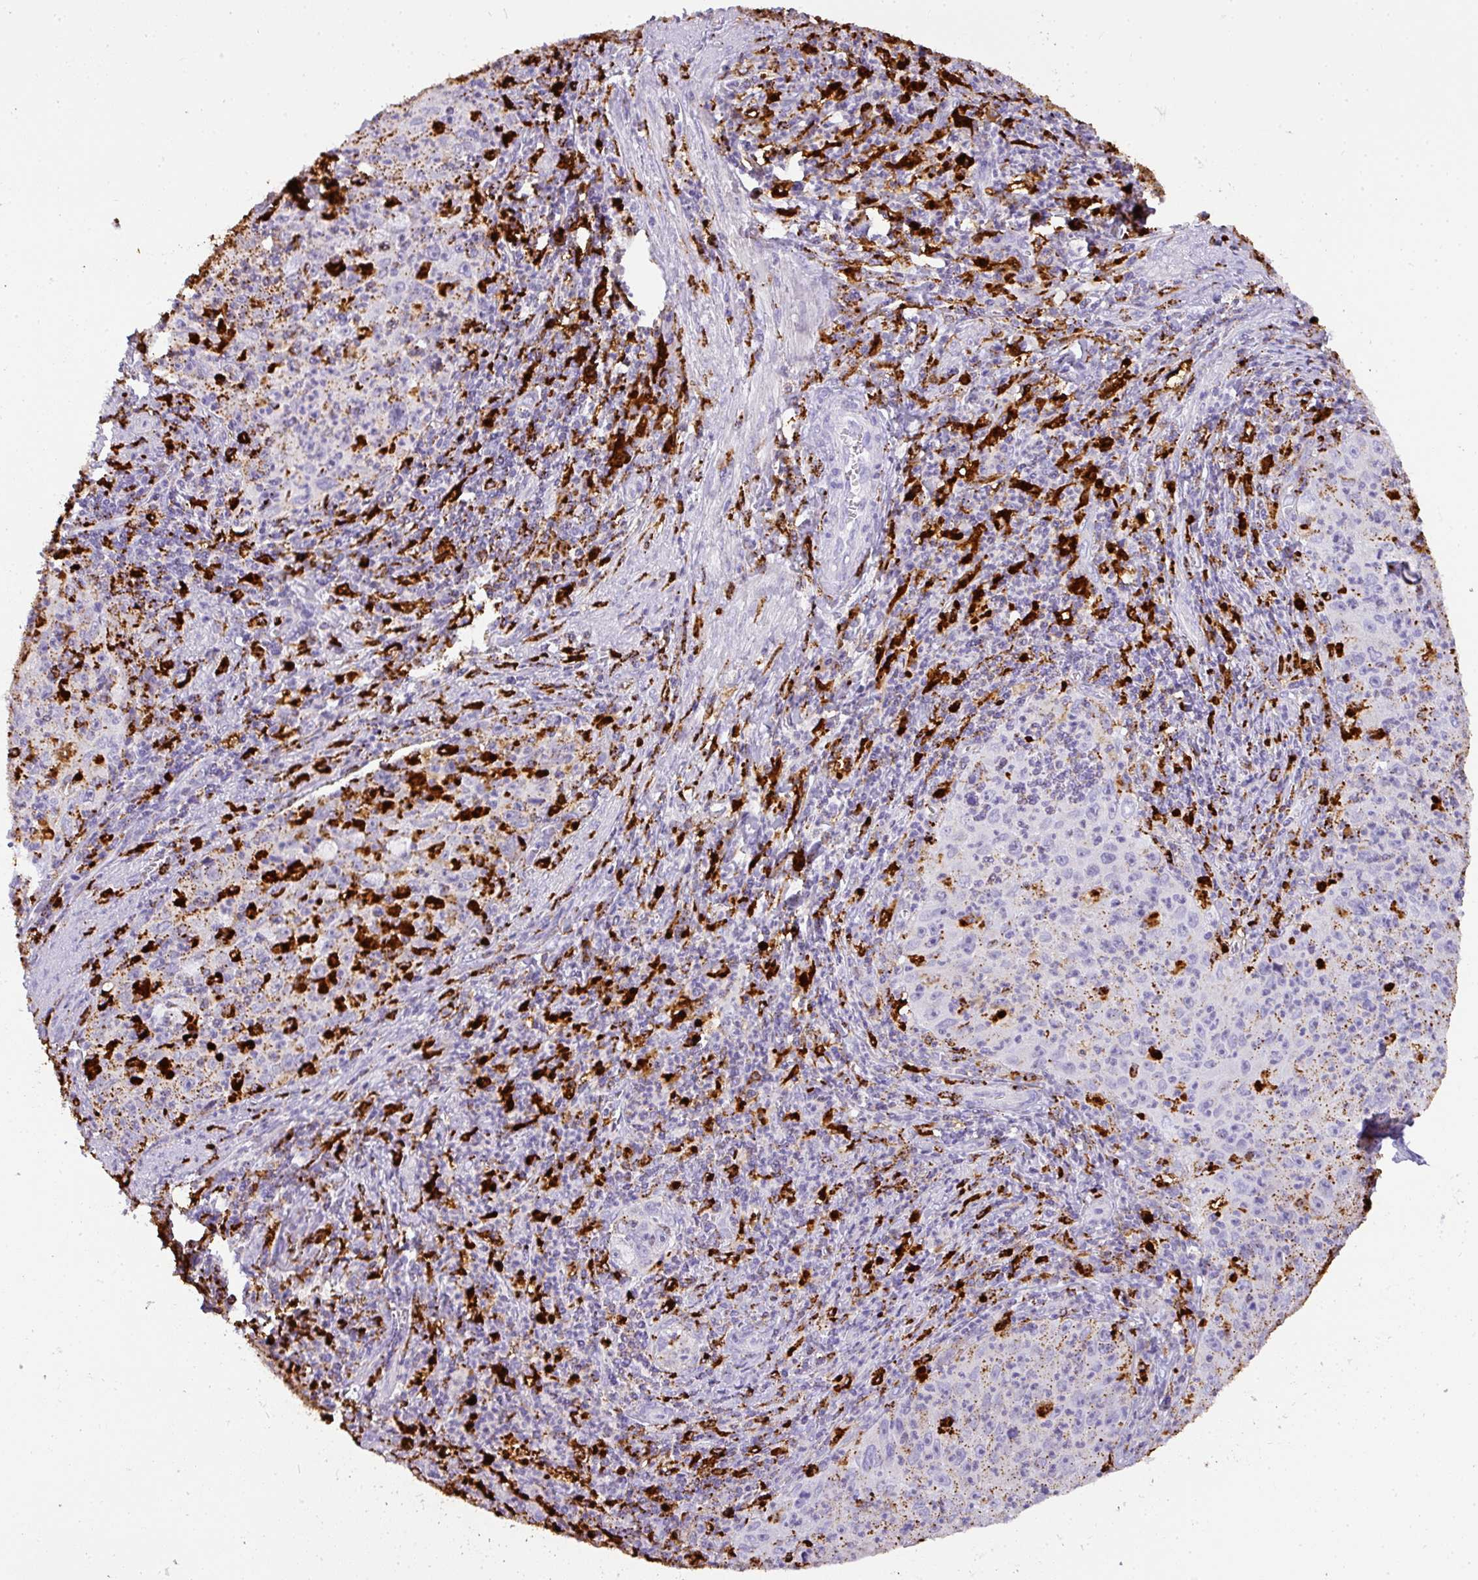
{"staining": {"intensity": "moderate", "quantity": "25%-75%", "location": "cytoplasmic/membranous"}, "tissue": "cervical cancer", "cell_type": "Tumor cells", "image_type": "cancer", "snomed": [{"axis": "morphology", "description": "Squamous cell carcinoma, NOS"}, {"axis": "topography", "description": "Cervix"}], "caption": "Protein staining of cervical cancer tissue exhibits moderate cytoplasmic/membranous expression in about 25%-75% of tumor cells.", "gene": "MMACHC", "patient": {"sex": "female", "age": 30}}